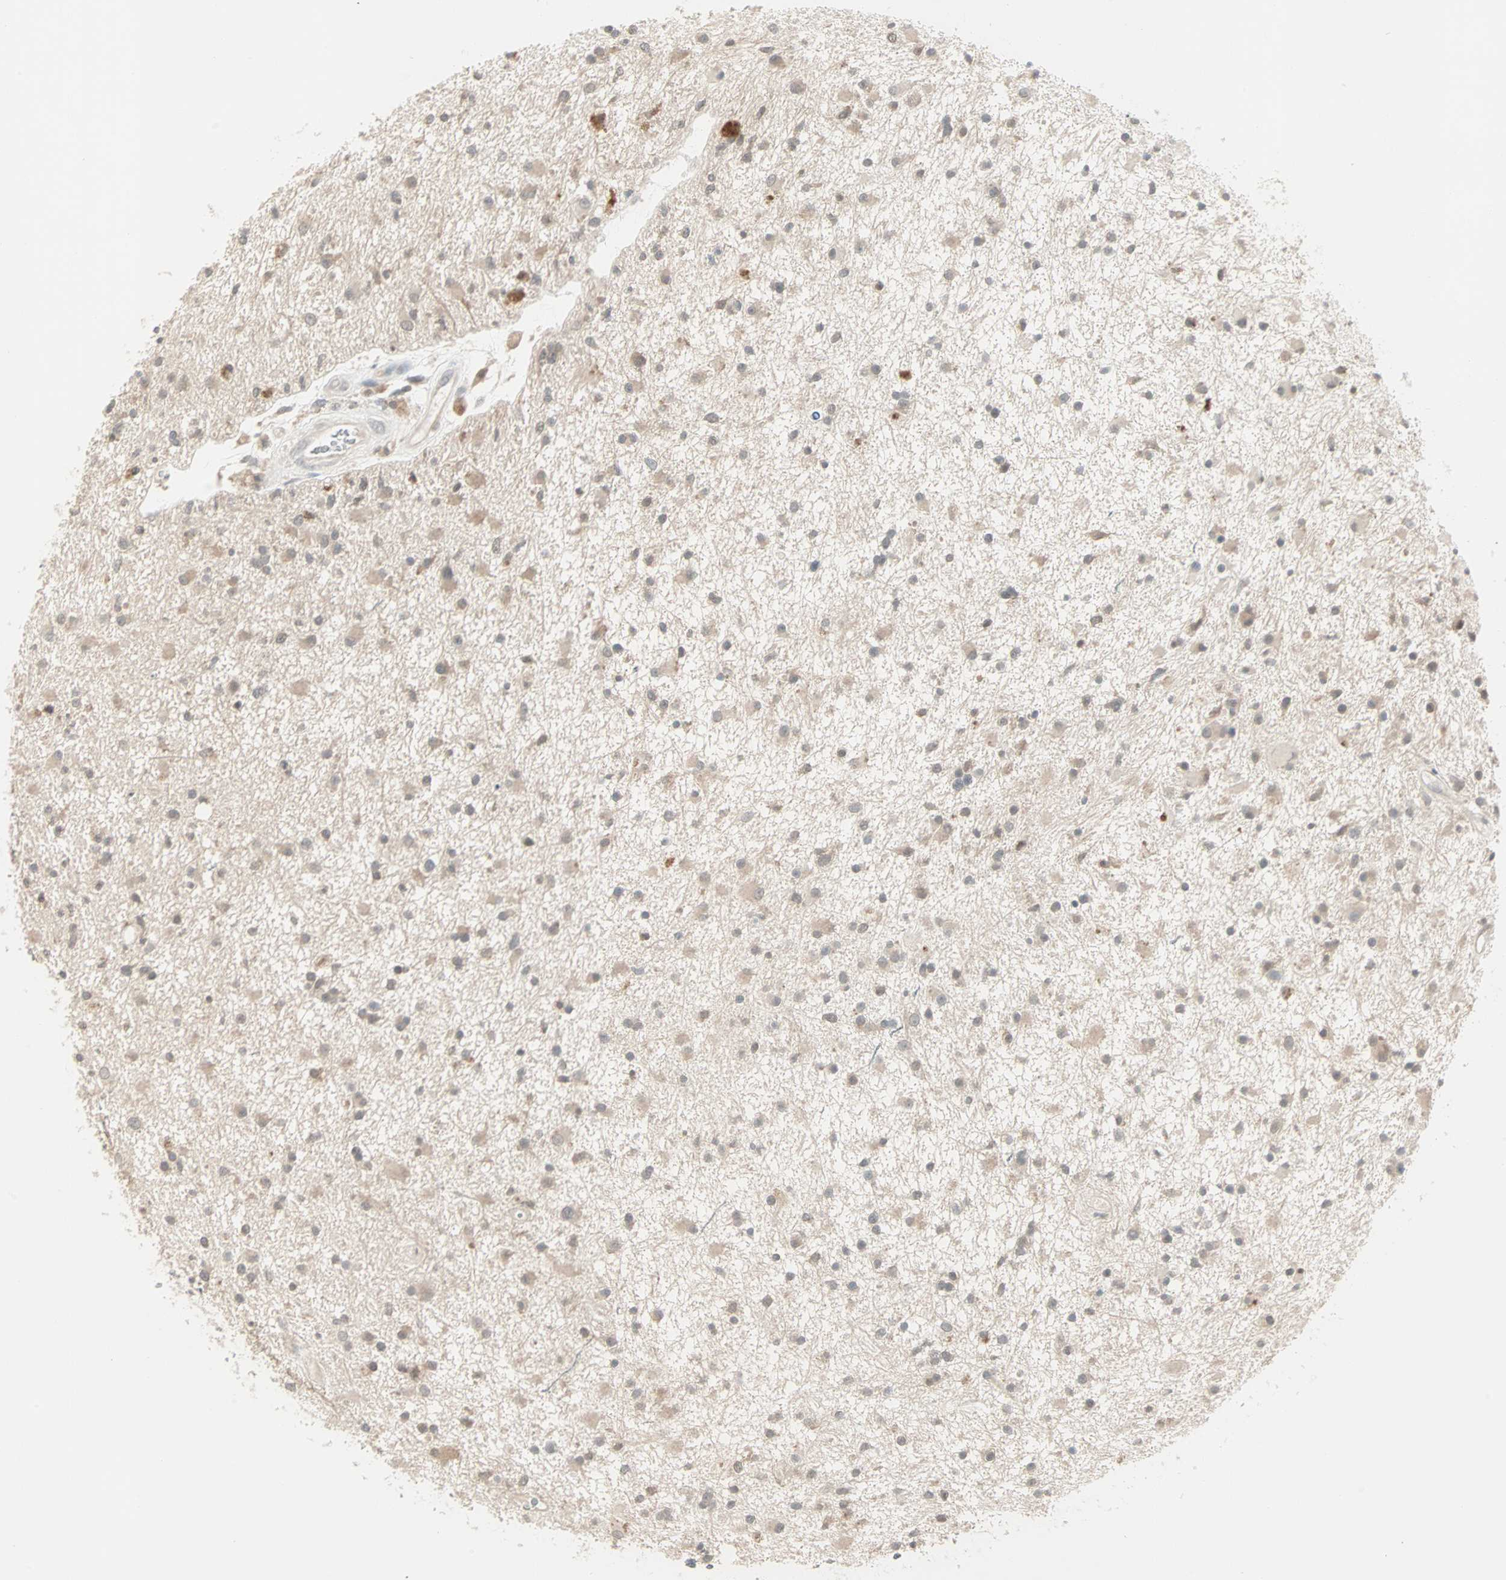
{"staining": {"intensity": "weak", "quantity": "25%-75%", "location": "cytoplasmic/membranous"}, "tissue": "glioma", "cell_type": "Tumor cells", "image_type": "cancer", "snomed": [{"axis": "morphology", "description": "Glioma, malignant, High grade"}, {"axis": "topography", "description": "Brain"}], "caption": "Brown immunohistochemical staining in glioma shows weak cytoplasmic/membranous expression in about 25%-75% of tumor cells. The protein is stained brown, and the nuclei are stained in blue (DAB IHC with brightfield microscopy, high magnification).", "gene": "PTPA", "patient": {"sex": "male", "age": 33}}